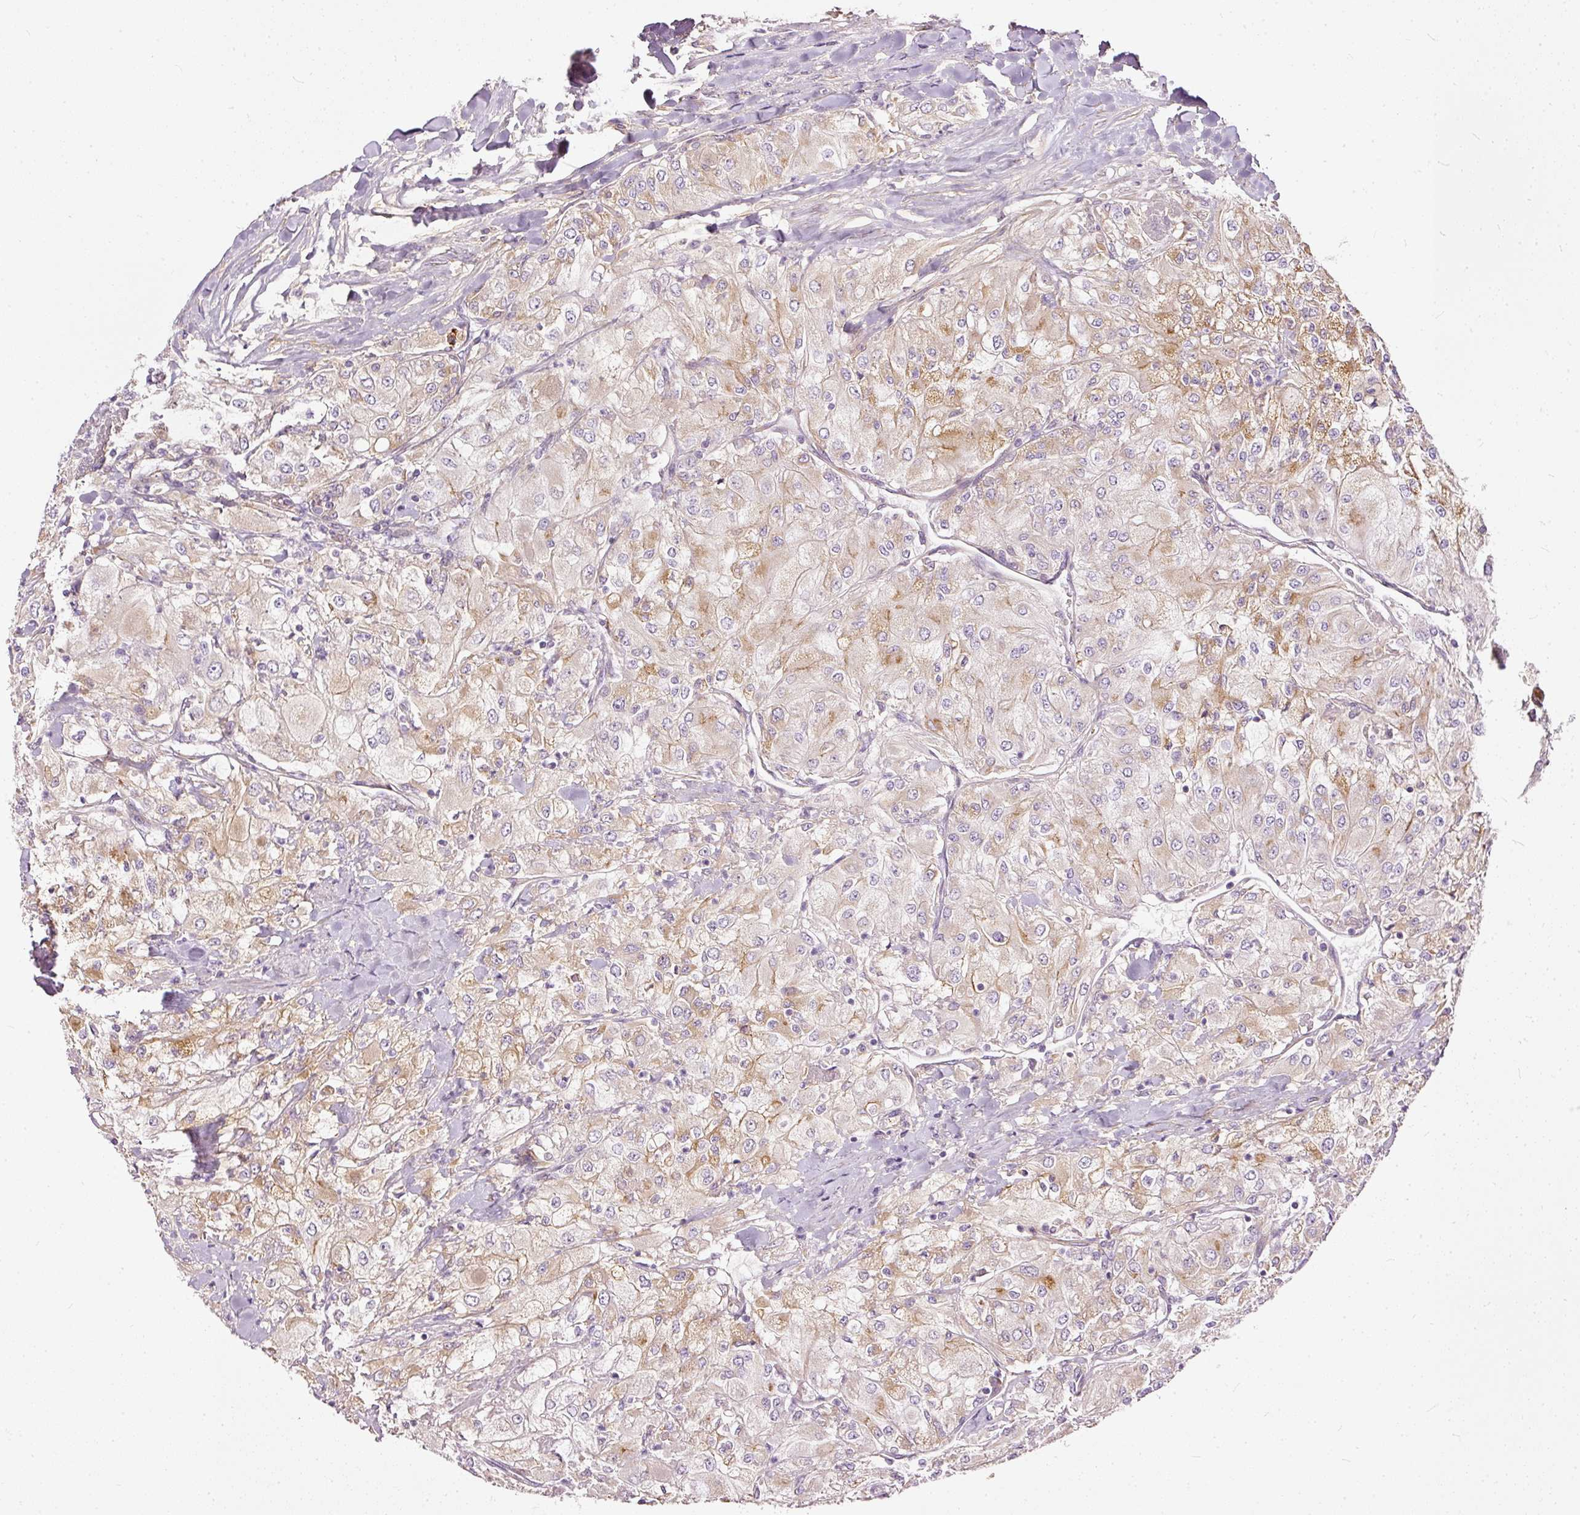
{"staining": {"intensity": "moderate", "quantity": "<25%", "location": "cytoplasmic/membranous"}, "tissue": "renal cancer", "cell_type": "Tumor cells", "image_type": "cancer", "snomed": [{"axis": "morphology", "description": "Adenocarcinoma, NOS"}, {"axis": "topography", "description": "Kidney"}], "caption": "A low amount of moderate cytoplasmic/membranous positivity is present in approximately <25% of tumor cells in adenocarcinoma (renal) tissue.", "gene": "PAQR9", "patient": {"sex": "male", "age": 80}}